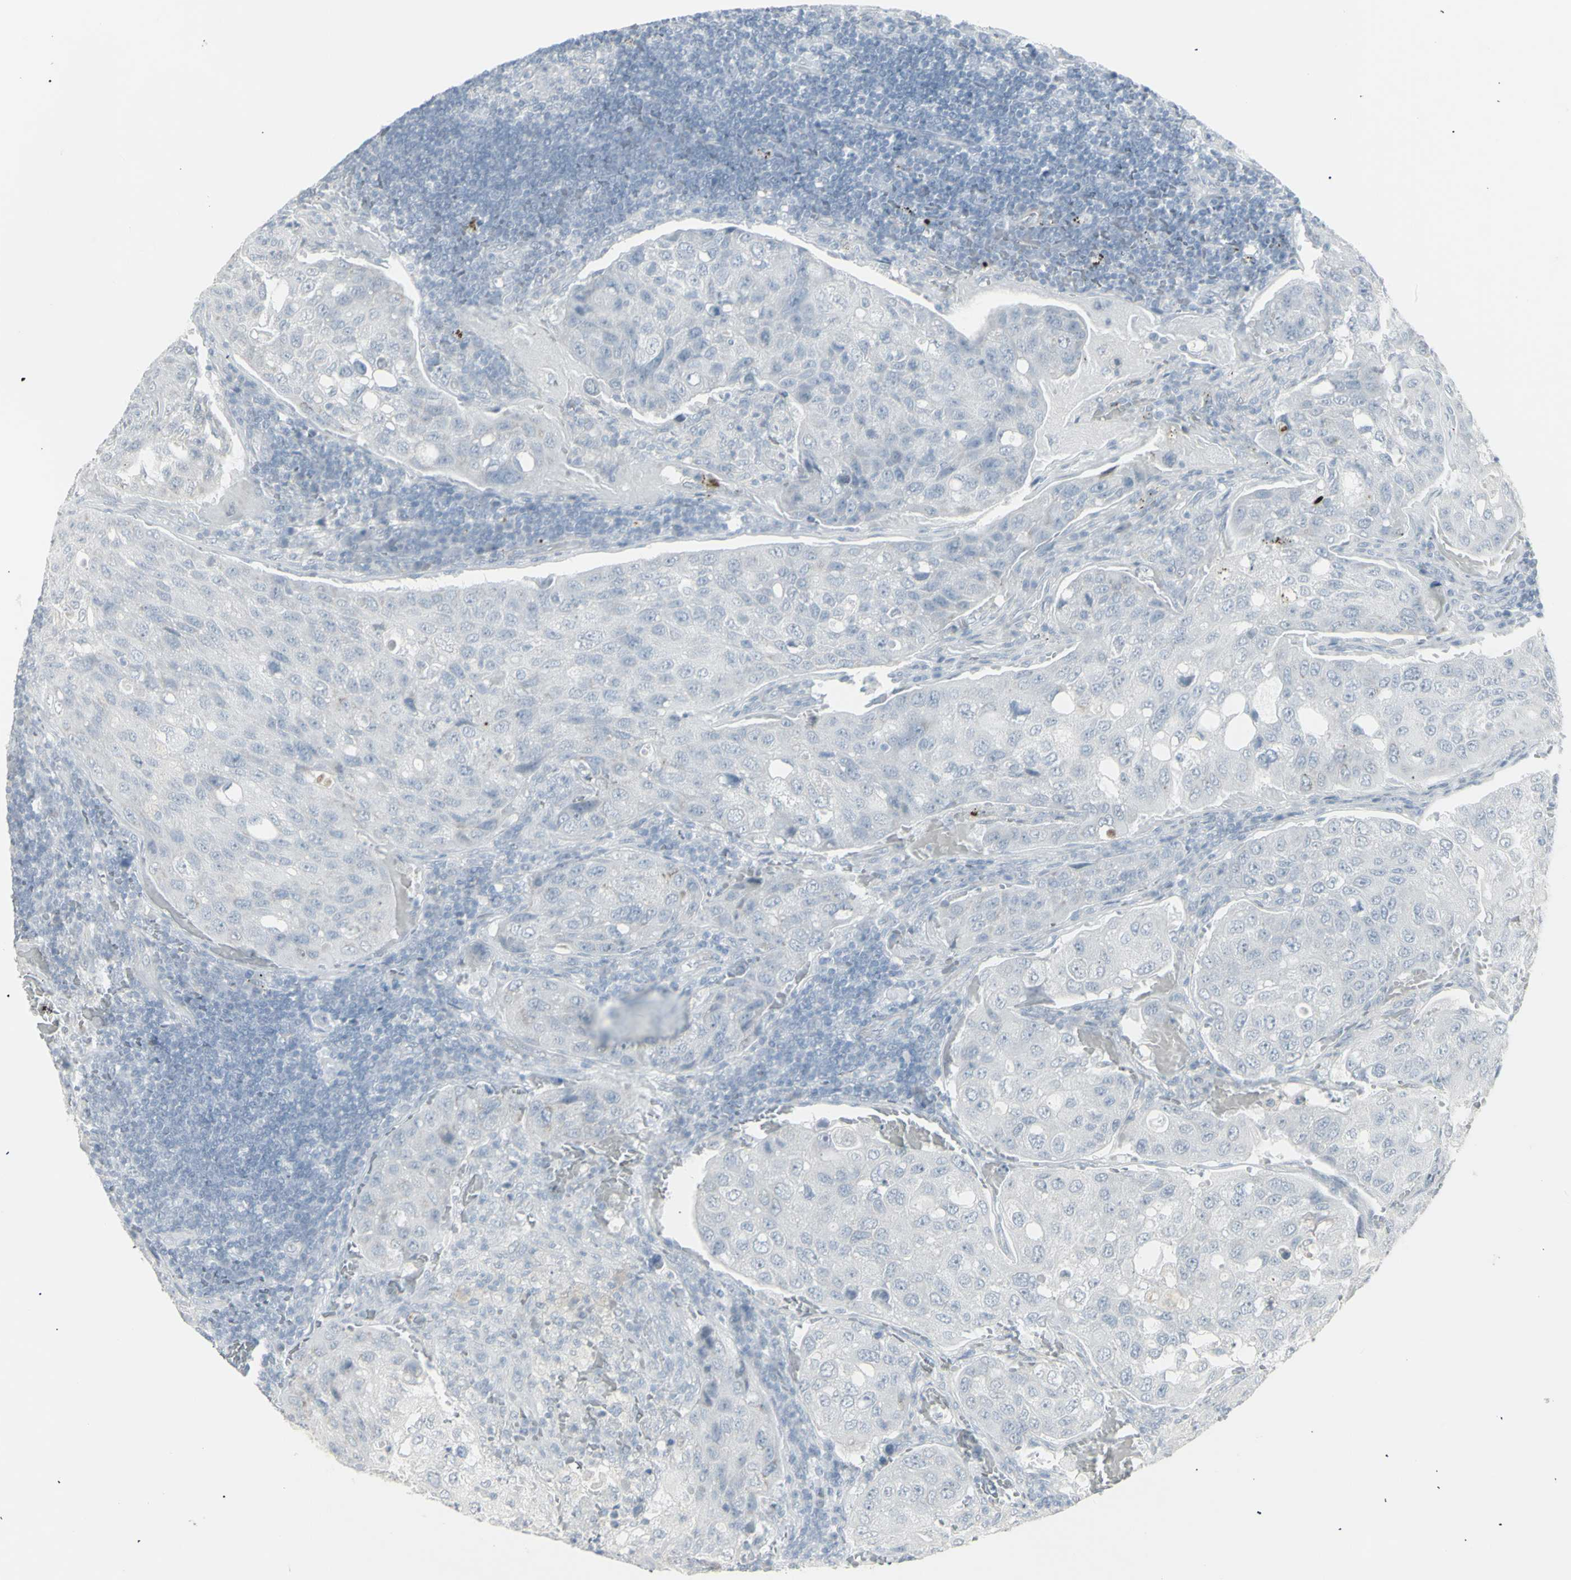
{"staining": {"intensity": "negative", "quantity": "none", "location": "none"}, "tissue": "urothelial cancer", "cell_type": "Tumor cells", "image_type": "cancer", "snomed": [{"axis": "morphology", "description": "Urothelial carcinoma, High grade"}, {"axis": "topography", "description": "Lymph node"}, {"axis": "topography", "description": "Urinary bladder"}], "caption": "The photomicrograph reveals no staining of tumor cells in urothelial cancer.", "gene": "YBX2", "patient": {"sex": "male", "age": 51}}